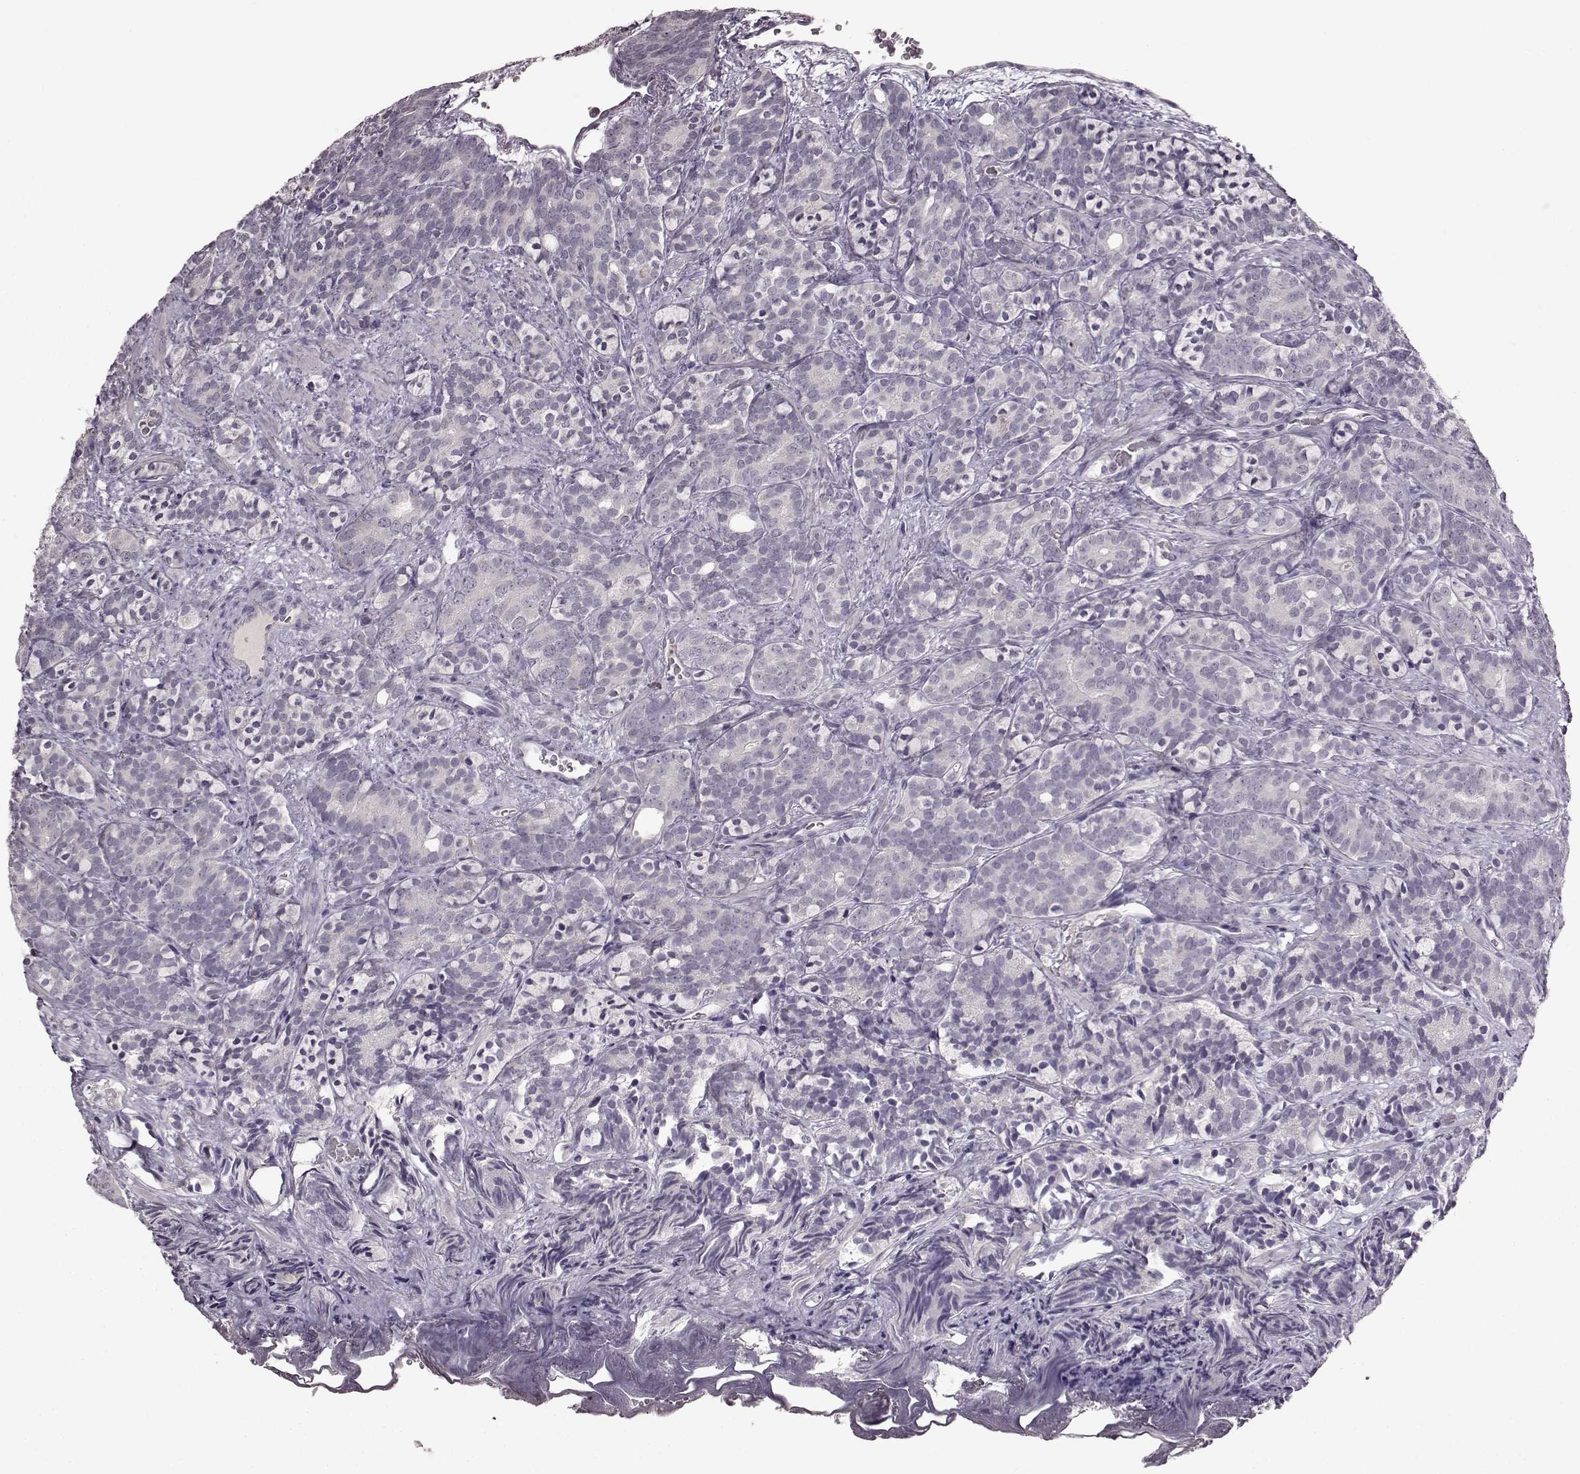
{"staining": {"intensity": "negative", "quantity": "none", "location": "none"}, "tissue": "prostate cancer", "cell_type": "Tumor cells", "image_type": "cancer", "snomed": [{"axis": "morphology", "description": "Adenocarcinoma, High grade"}, {"axis": "topography", "description": "Prostate"}], "caption": "Immunohistochemistry micrograph of neoplastic tissue: human prostate adenocarcinoma (high-grade) stained with DAB demonstrates no significant protein positivity in tumor cells.", "gene": "LHB", "patient": {"sex": "male", "age": 84}}